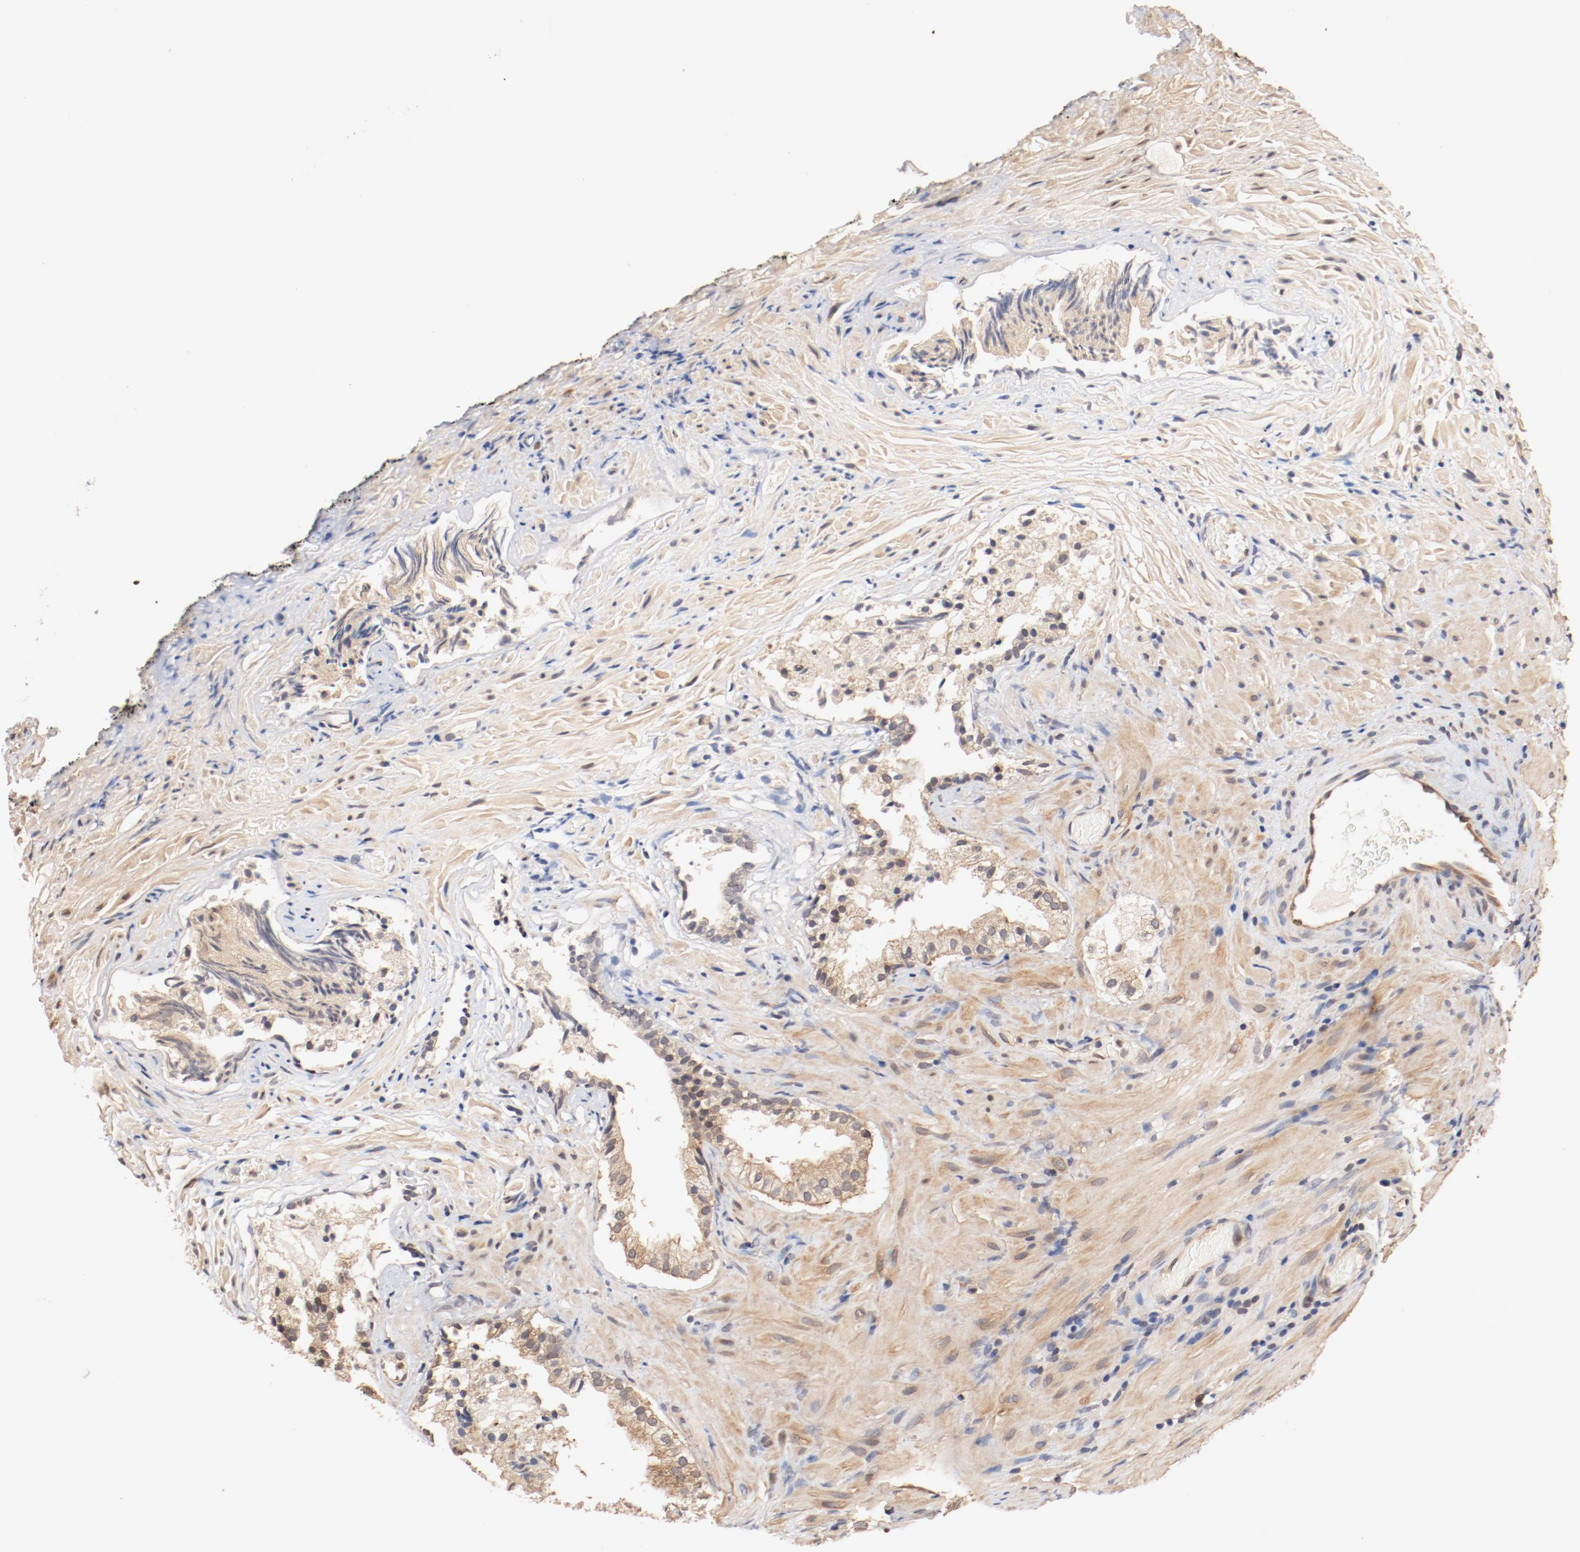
{"staining": {"intensity": "weak", "quantity": ">75%", "location": "cytoplasmic/membranous"}, "tissue": "prostate", "cell_type": "Glandular cells", "image_type": "normal", "snomed": [{"axis": "morphology", "description": "Normal tissue, NOS"}, {"axis": "topography", "description": "Prostate"}], "caption": "Weak cytoplasmic/membranous positivity is seen in about >75% of glandular cells in normal prostate.", "gene": "UBE2J1", "patient": {"sex": "male", "age": 76}}